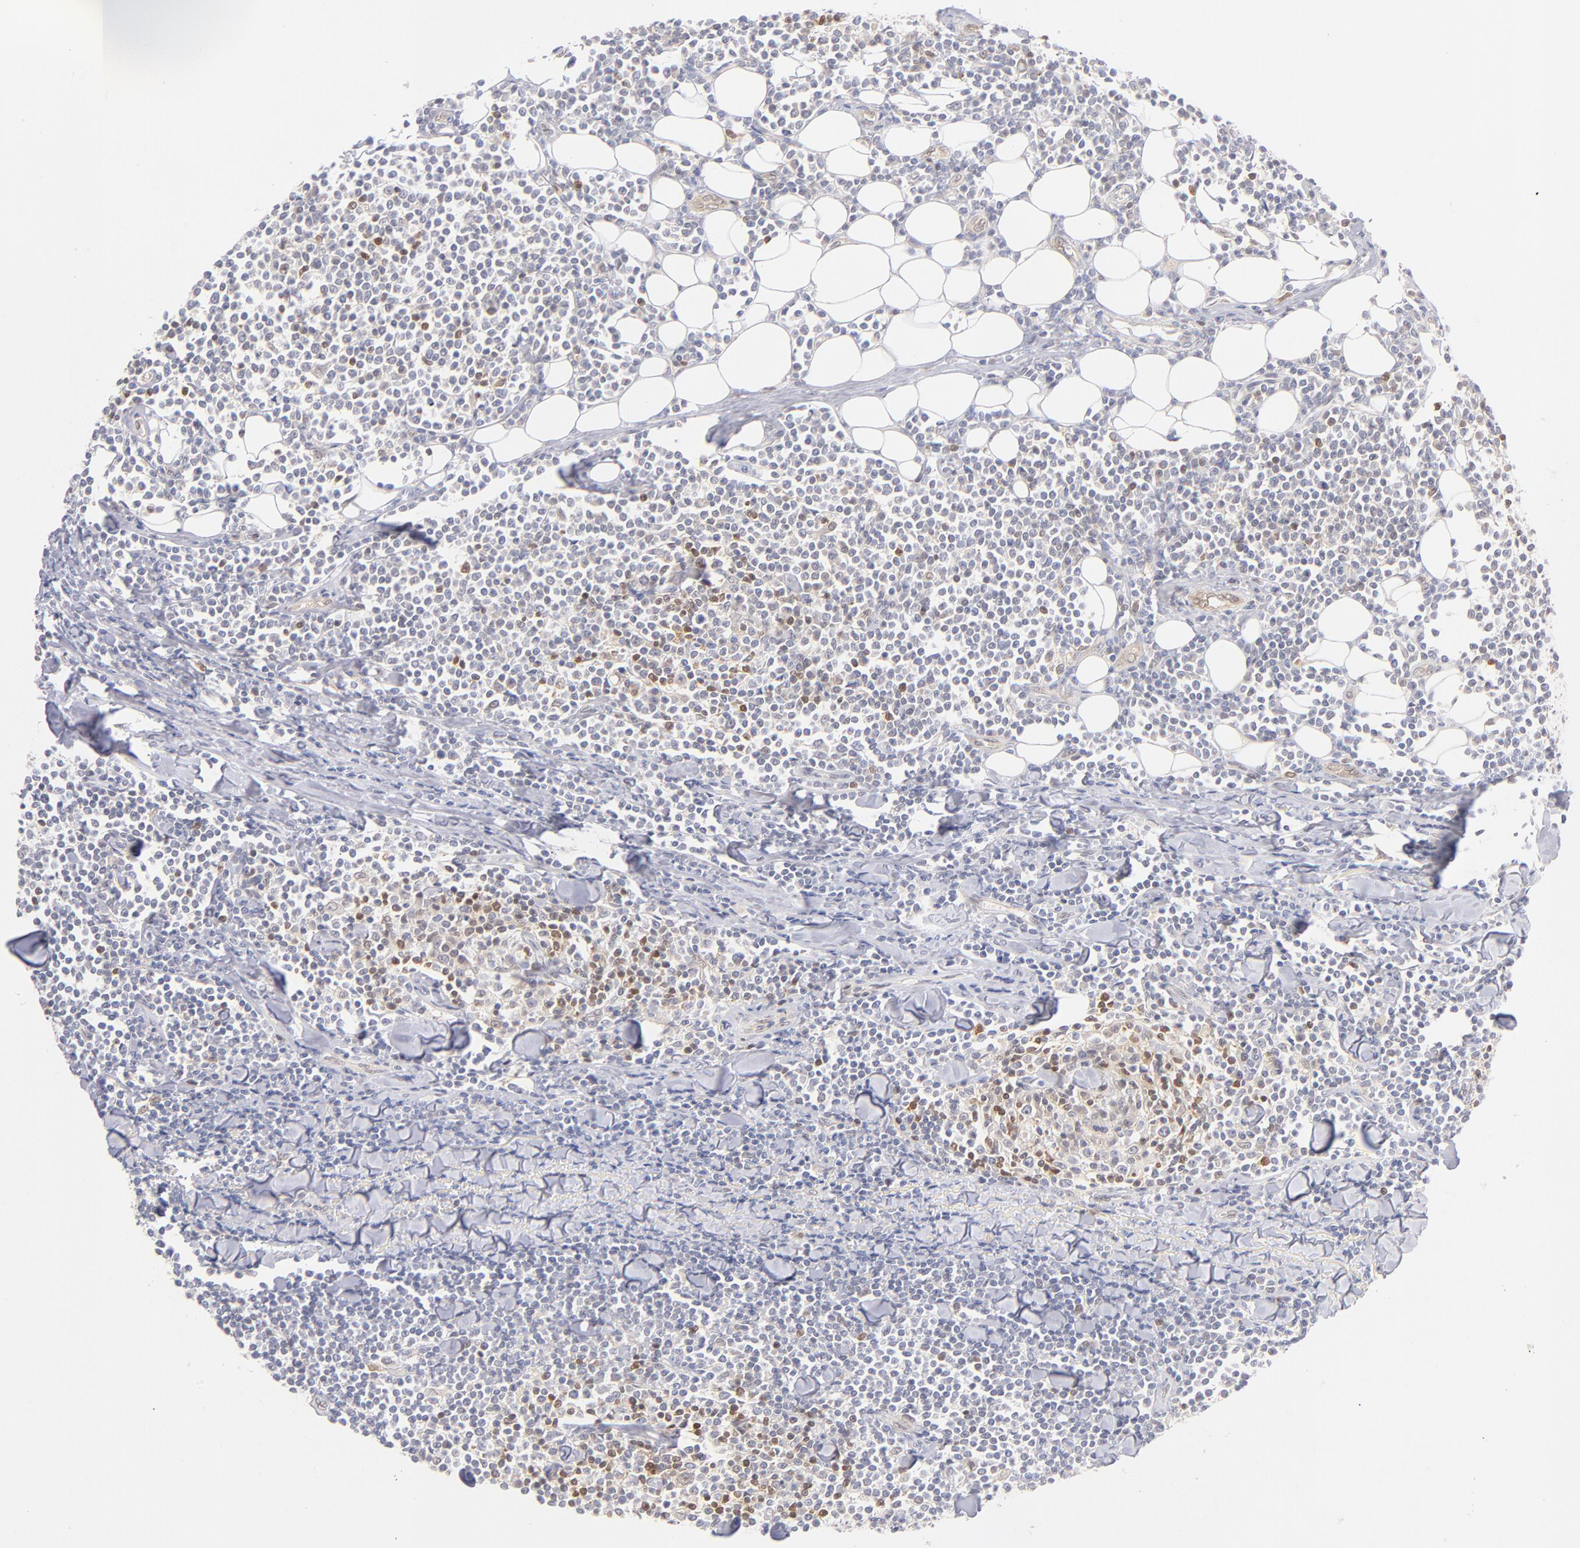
{"staining": {"intensity": "weak", "quantity": "25%-75%", "location": "cytoplasmic/membranous,nuclear"}, "tissue": "lymphoma", "cell_type": "Tumor cells", "image_type": "cancer", "snomed": [{"axis": "morphology", "description": "Malignant lymphoma, non-Hodgkin's type, Low grade"}, {"axis": "topography", "description": "Soft tissue"}], "caption": "Immunohistochemical staining of malignant lymphoma, non-Hodgkin's type (low-grade) displays low levels of weak cytoplasmic/membranous and nuclear positivity in approximately 25%-75% of tumor cells.", "gene": "CASP6", "patient": {"sex": "male", "age": 92}}